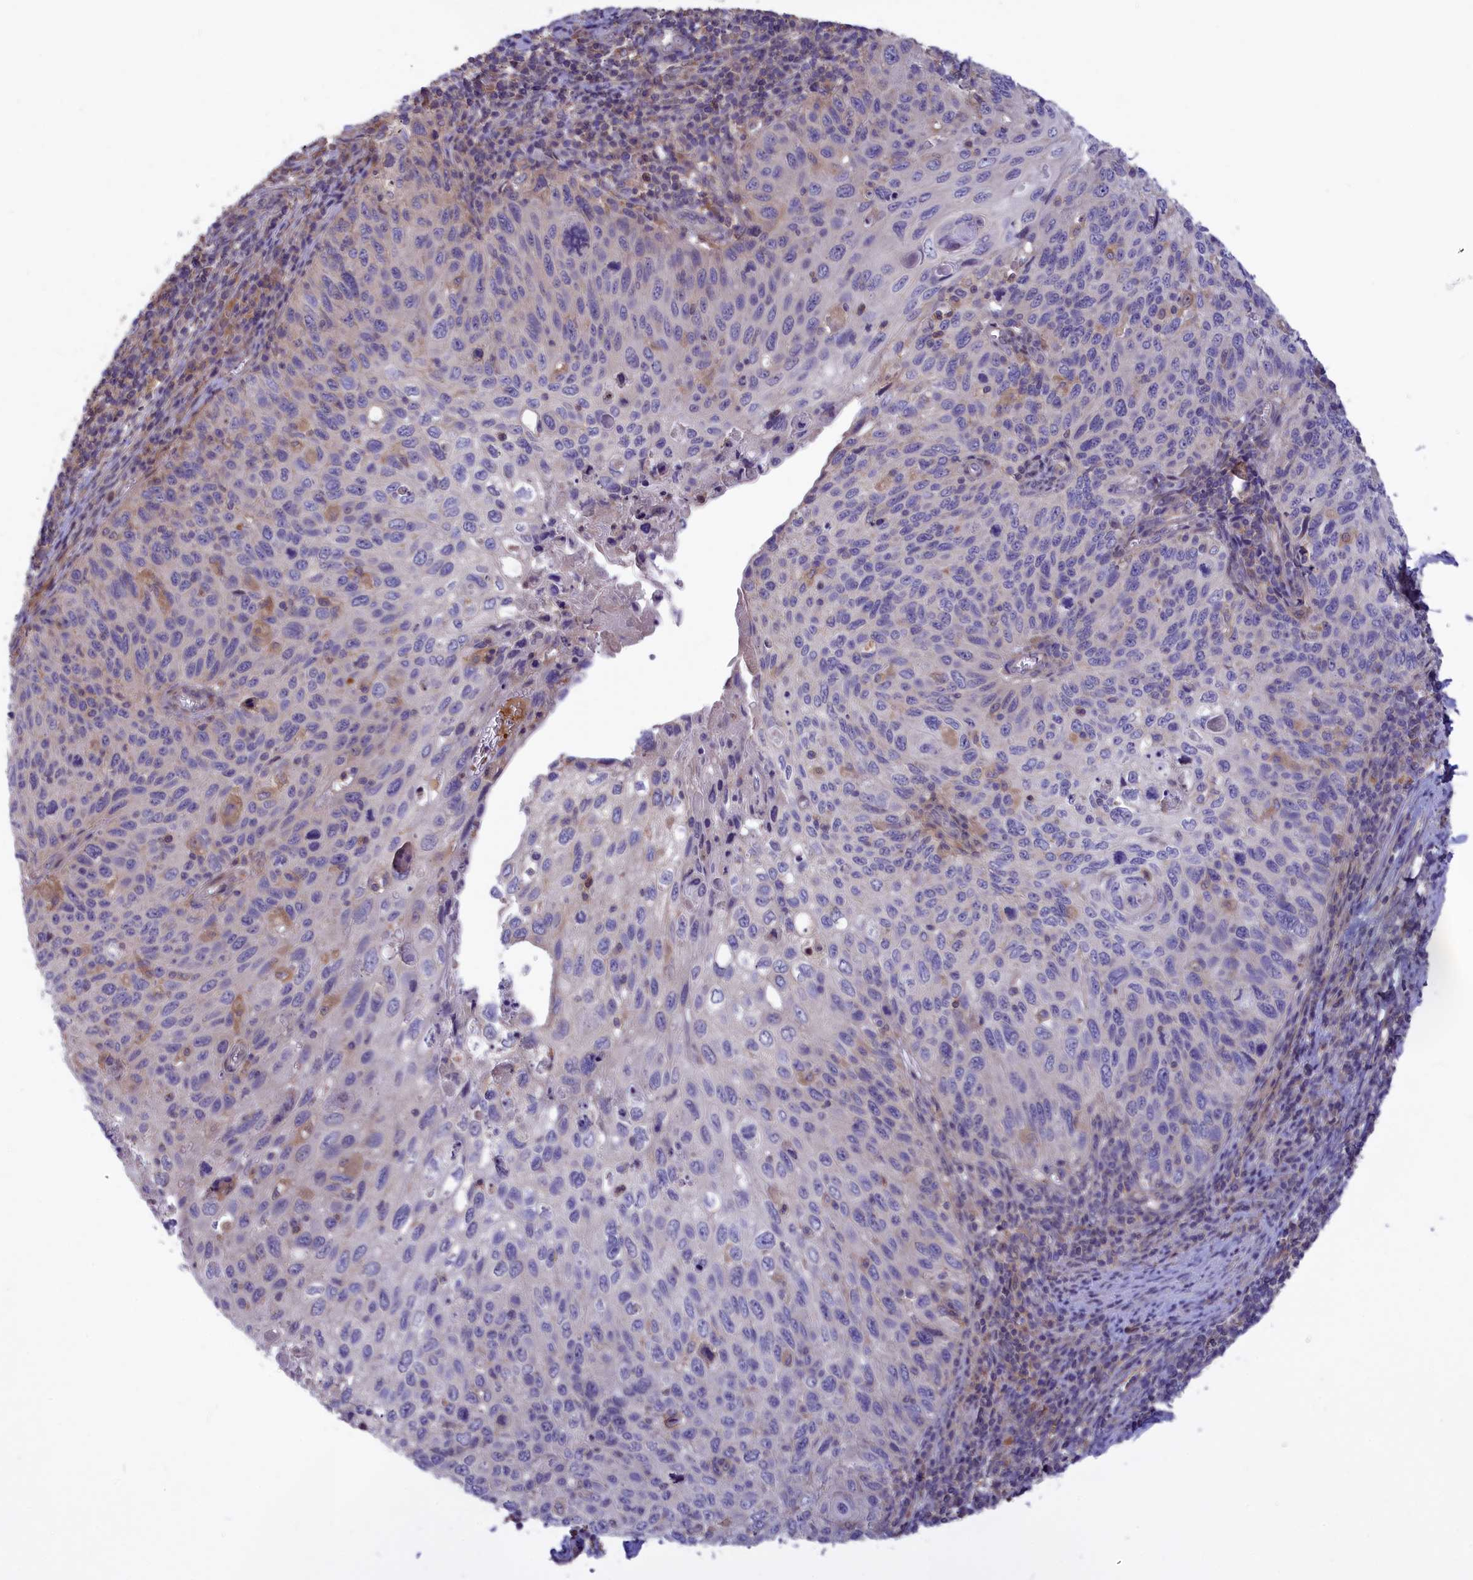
{"staining": {"intensity": "negative", "quantity": "none", "location": "none"}, "tissue": "cervical cancer", "cell_type": "Tumor cells", "image_type": "cancer", "snomed": [{"axis": "morphology", "description": "Squamous cell carcinoma, NOS"}, {"axis": "topography", "description": "Cervix"}], "caption": "The IHC histopathology image has no significant staining in tumor cells of cervical cancer tissue.", "gene": "AMDHD2", "patient": {"sex": "female", "age": 70}}